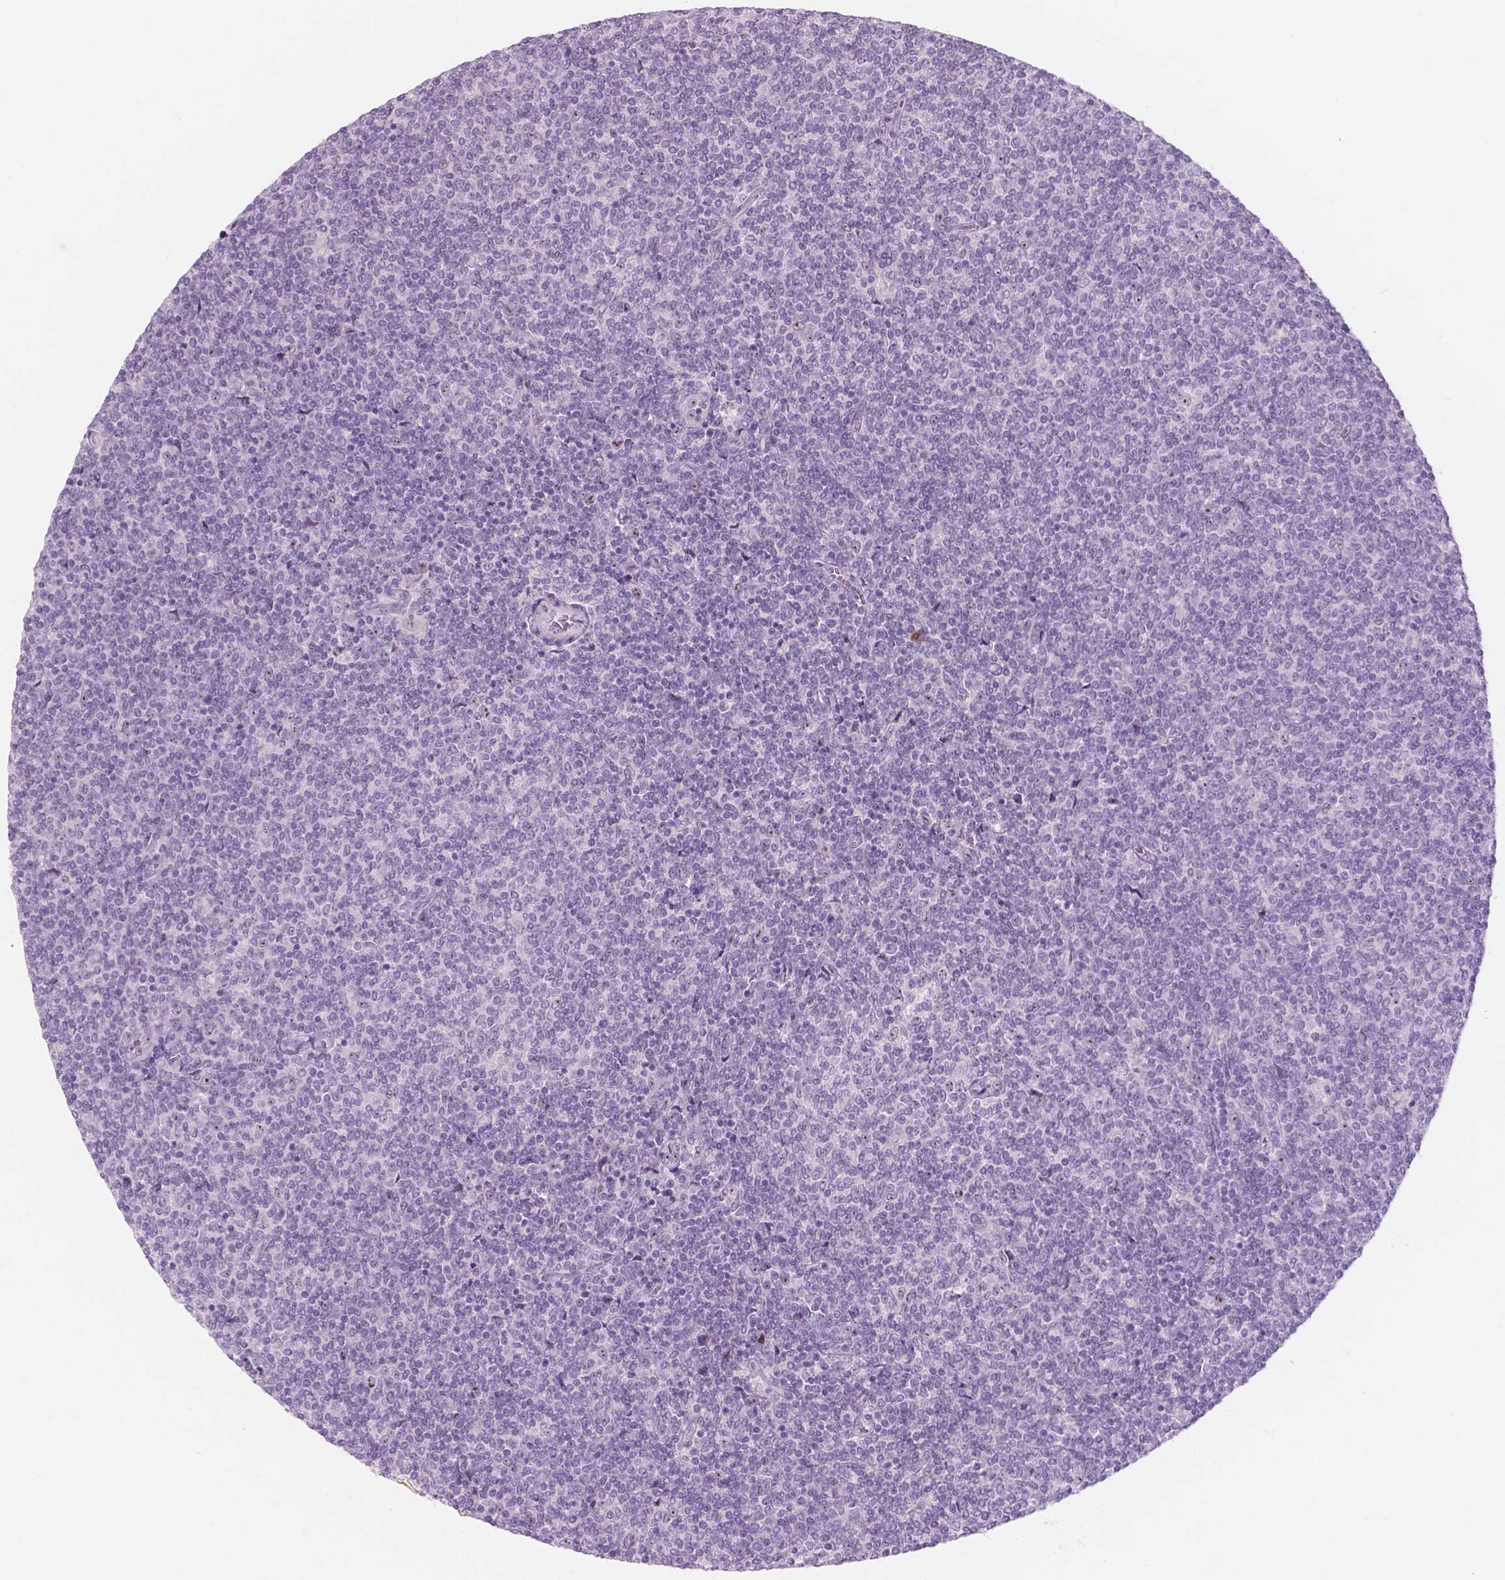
{"staining": {"intensity": "negative", "quantity": "none", "location": "none"}, "tissue": "lymphoma", "cell_type": "Tumor cells", "image_type": "cancer", "snomed": [{"axis": "morphology", "description": "Malignant lymphoma, non-Hodgkin's type, Low grade"}, {"axis": "topography", "description": "Lymph node"}], "caption": "DAB (3,3'-diaminobenzidine) immunohistochemical staining of malignant lymphoma, non-Hodgkin's type (low-grade) demonstrates no significant staining in tumor cells.", "gene": "ZNF853", "patient": {"sex": "male", "age": 52}}